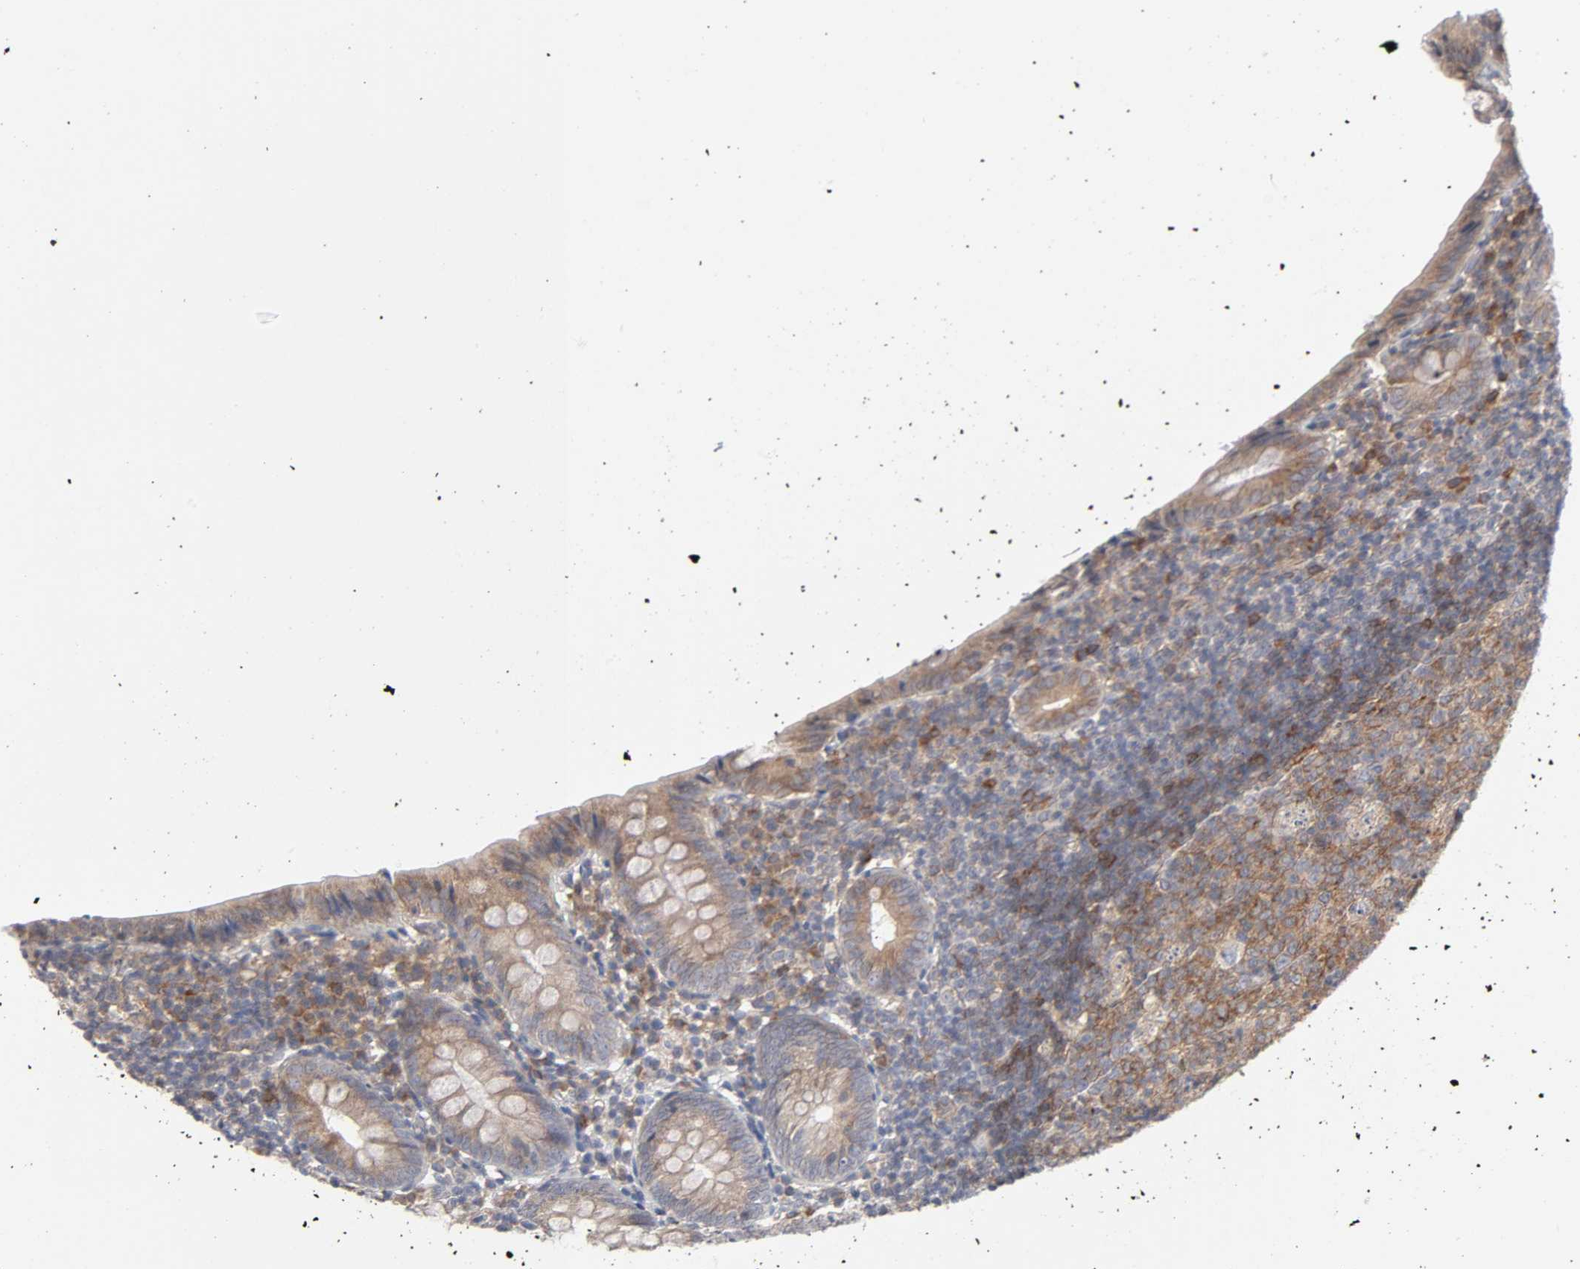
{"staining": {"intensity": "weak", "quantity": ">75%", "location": "cytoplasmic/membranous"}, "tissue": "appendix", "cell_type": "Glandular cells", "image_type": "normal", "snomed": [{"axis": "morphology", "description": "Normal tissue, NOS"}, {"axis": "topography", "description": "Appendix"}], "caption": "This photomicrograph reveals immunohistochemistry (IHC) staining of benign human appendix, with low weak cytoplasmic/membranous expression in approximately >75% of glandular cells.", "gene": "IL4R", "patient": {"sex": "female", "age": 10}}